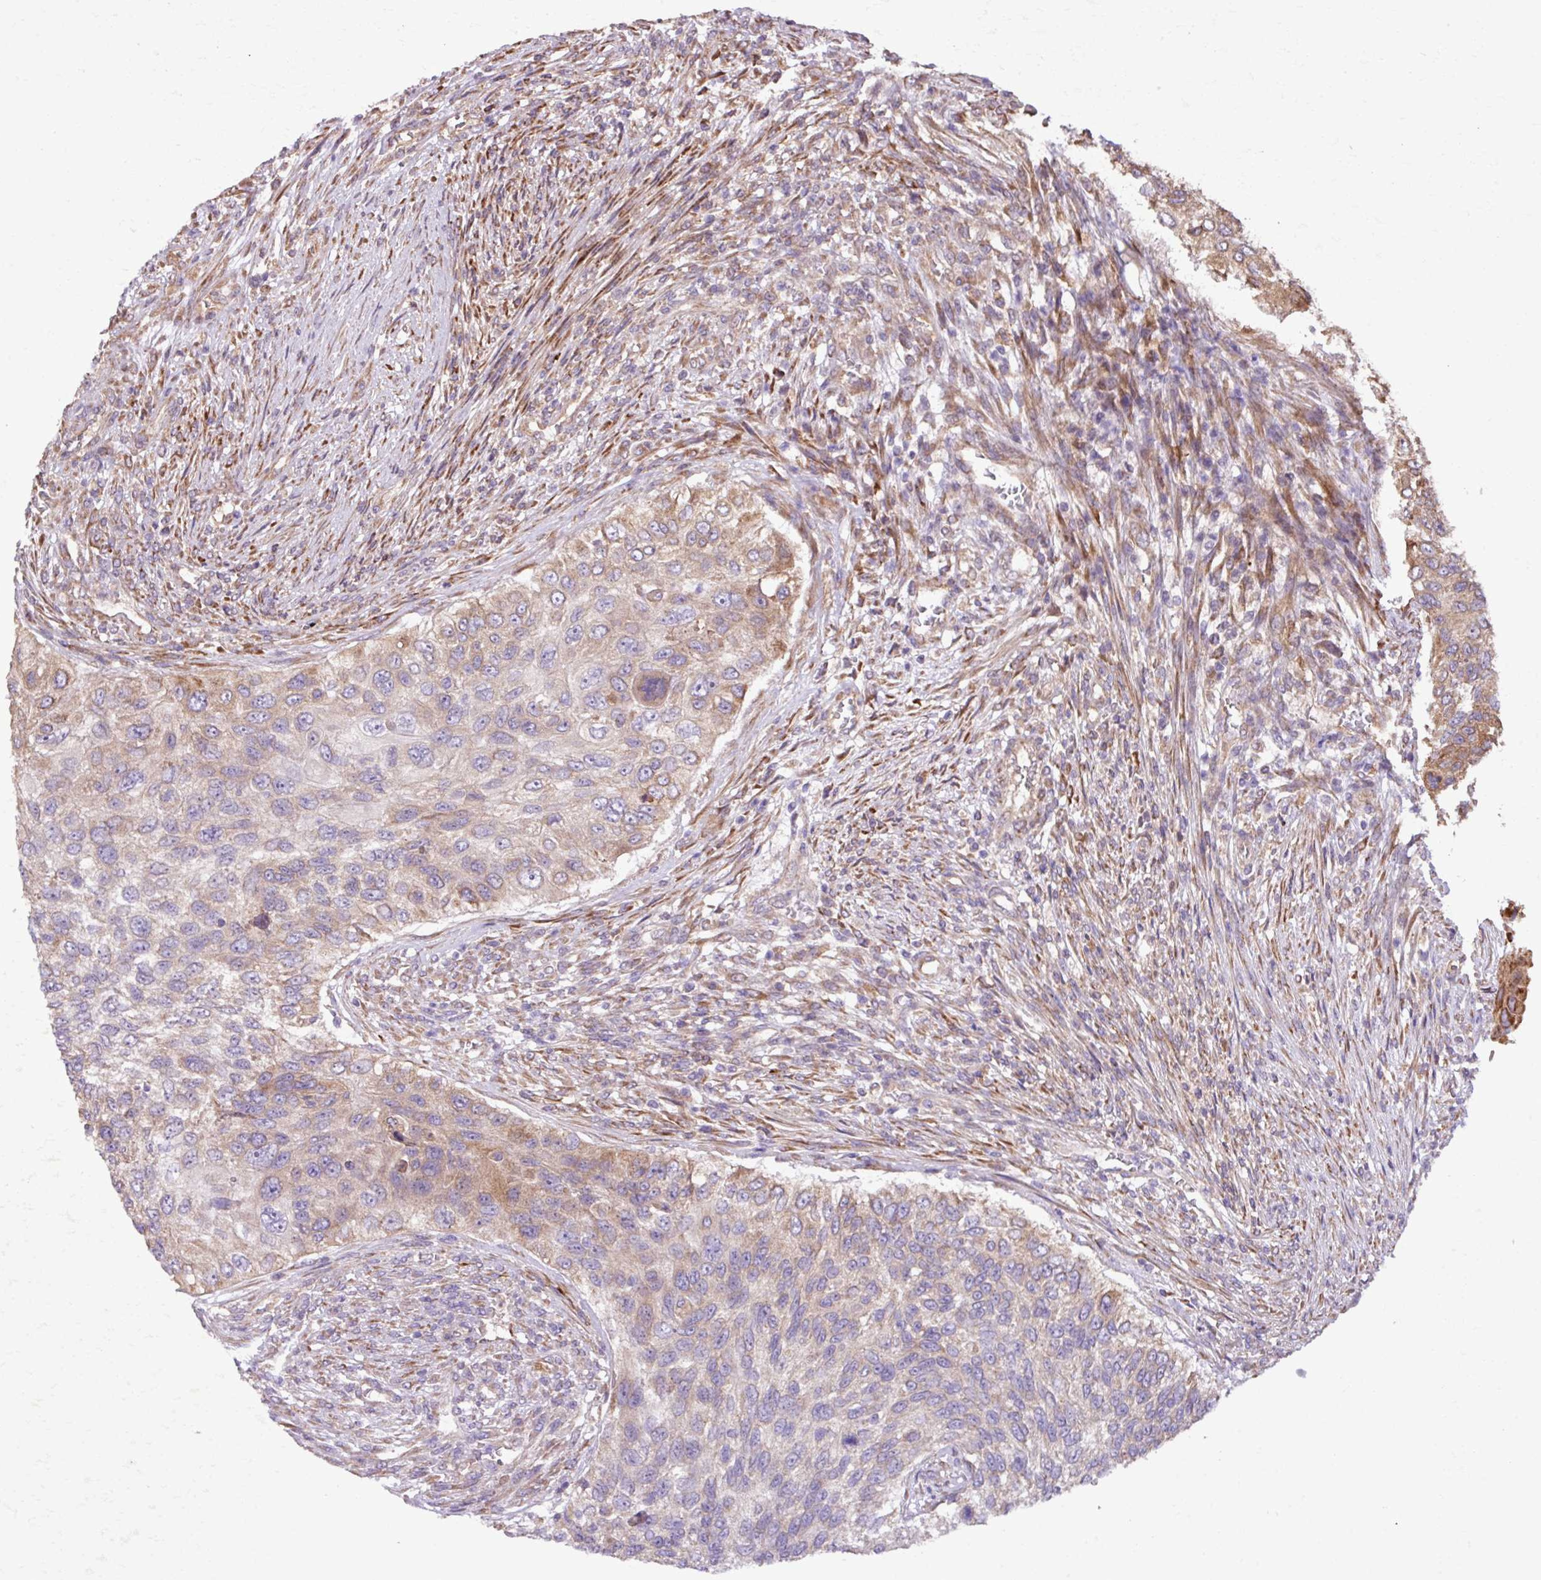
{"staining": {"intensity": "moderate", "quantity": "25%-75%", "location": "cytoplasmic/membranous"}, "tissue": "urothelial cancer", "cell_type": "Tumor cells", "image_type": "cancer", "snomed": [{"axis": "morphology", "description": "Urothelial carcinoma, High grade"}, {"axis": "topography", "description": "Urinary bladder"}], "caption": "Immunohistochemical staining of high-grade urothelial carcinoma displays medium levels of moderate cytoplasmic/membranous protein expression in approximately 25%-75% of tumor cells.", "gene": "MEGF6", "patient": {"sex": "female", "age": 60}}